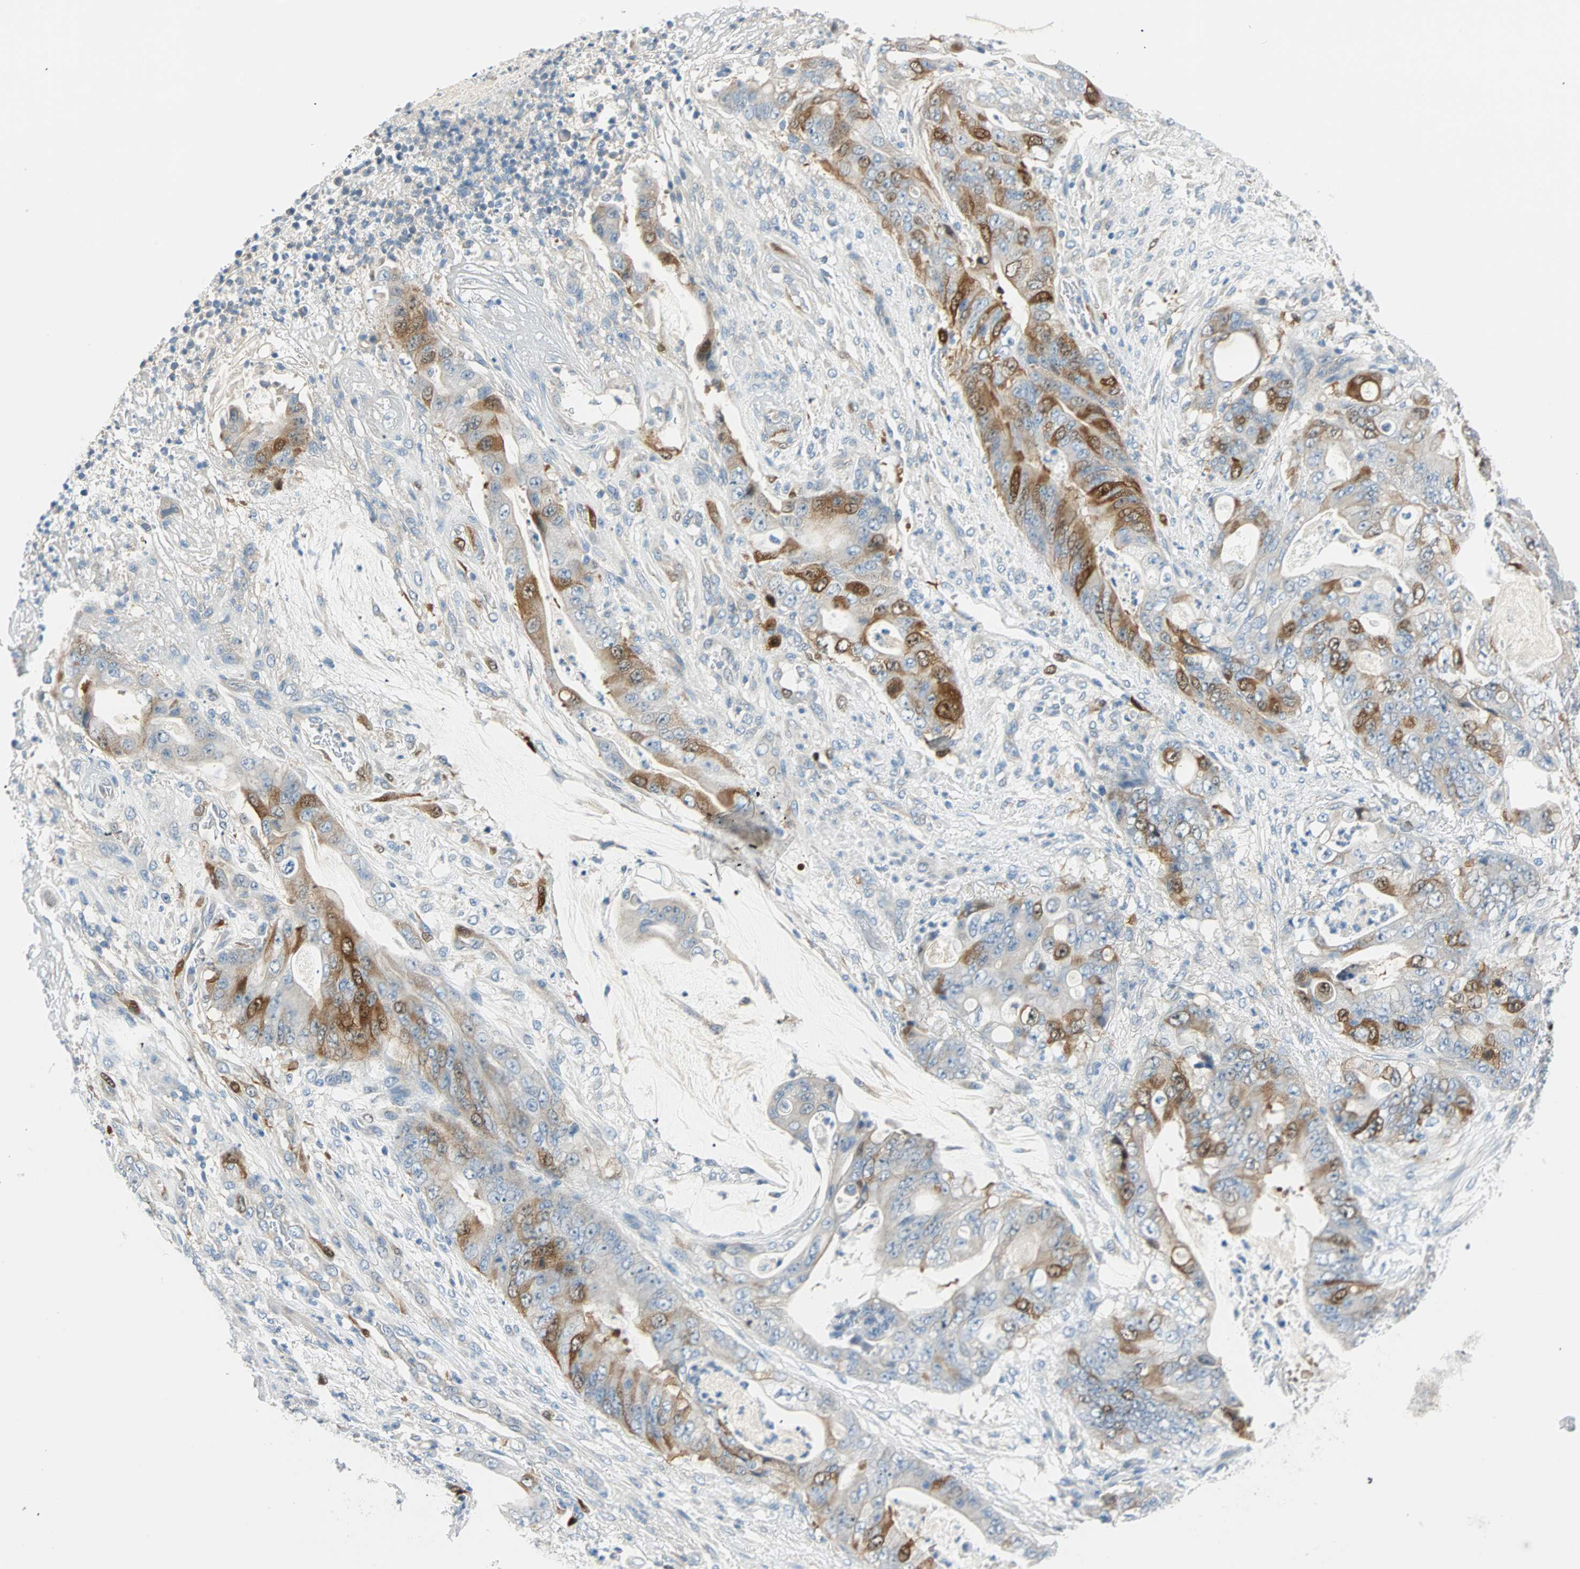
{"staining": {"intensity": "moderate", "quantity": "<25%", "location": "cytoplasmic/membranous"}, "tissue": "stomach cancer", "cell_type": "Tumor cells", "image_type": "cancer", "snomed": [{"axis": "morphology", "description": "Adenocarcinoma, NOS"}, {"axis": "topography", "description": "Stomach"}], "caption": "About <25% of tumor cells in human stomach cancer (adenocarcinoma) display moderate cytoplasmic/membranous protein expression as visualized by brown immunohistochemical staining.", "gene": "PTTG1", "patient": {"sex": "female", "age": 73}}